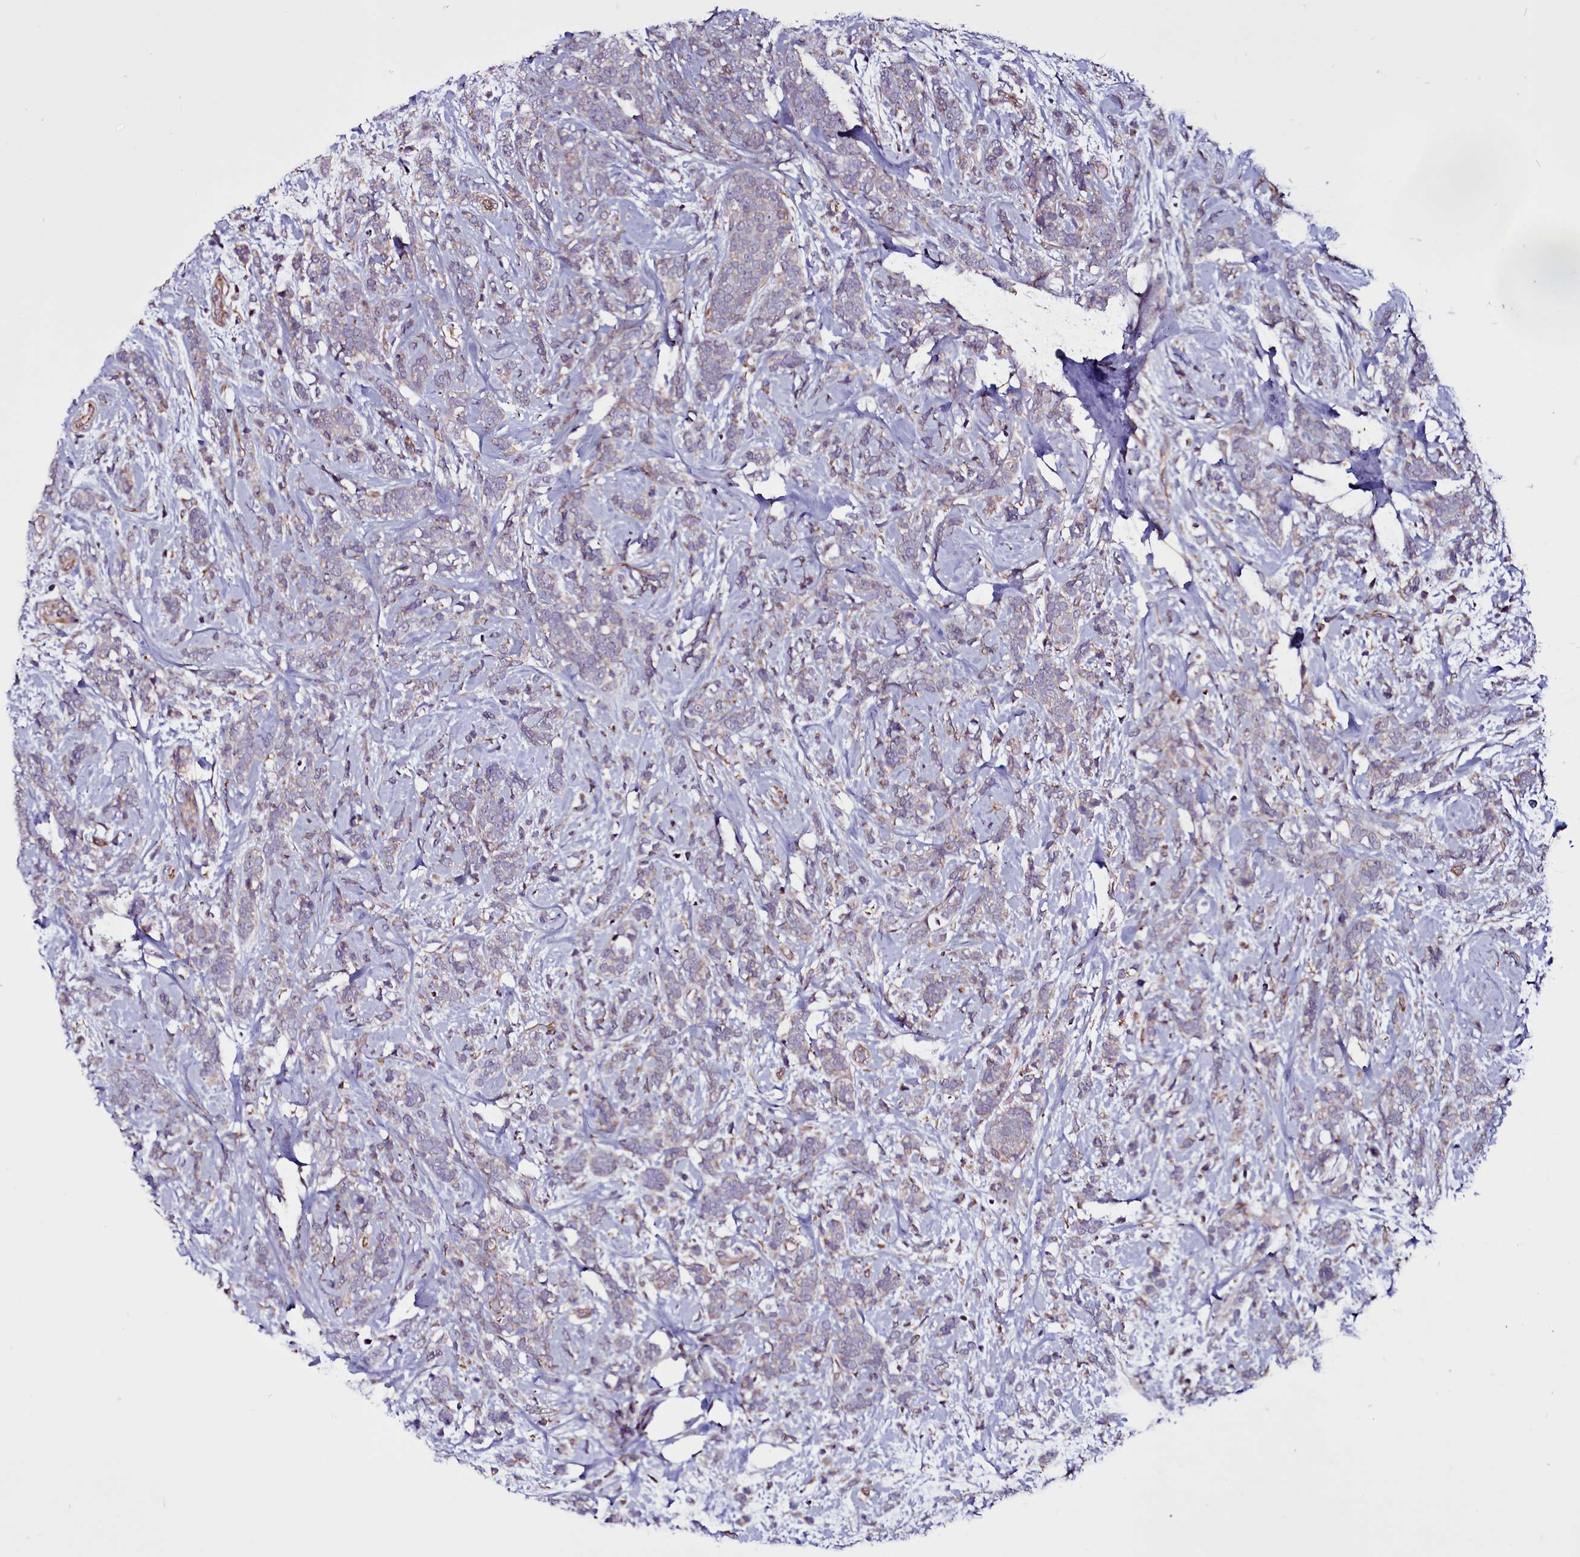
{"staining": {"intensity": "weak", "quantity": "25%-75%", "location": "cytoplasmic/membranous"}, "tissue": "breast cancer", "cell_type": "Tumor cells", "image_type": "cancer", "snomed": [{"axis": "morphology", "description": "Lobular carcinoma"}, {"axis": "topography", "description": "Breast"}], "caption": "Protein expression analysis of human breast cancer reveals weak cytoplasmic/membranous expression in about 25%-75% of tumor cells.", "gene": "MCRIP1", "patient": {"sex": "female", "age": 58}}